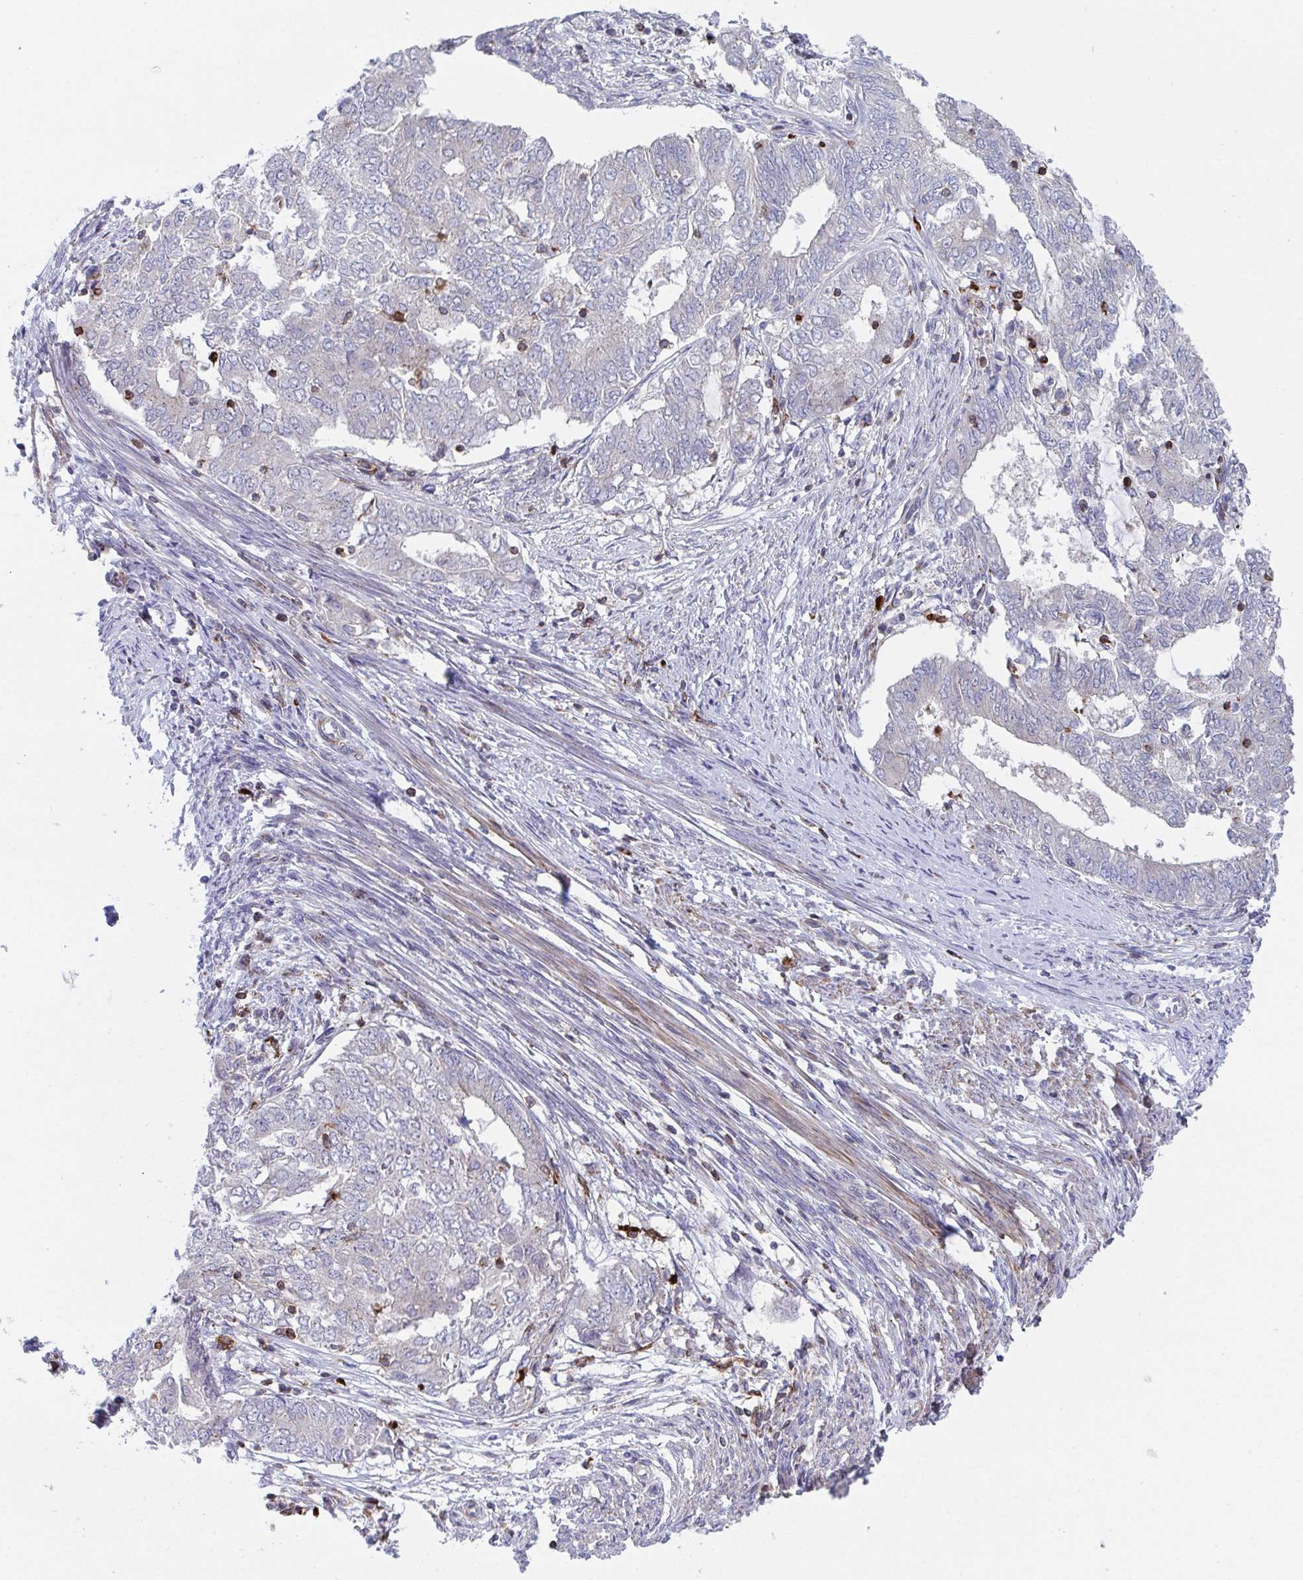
{"staining": {"intensity": "negative", "quantity": "none", "location": "none"}, "tissue": "endometrial cancer", "cell_type": "Tumor cells", "image_type": "cancer", "snomed": [{"axis": "morphology", "description": "Adenocarcinoma, NOS"}, {"axis": "topography", "description": "Endometrium"}], "caption": "This is an immunohistochemistry (IHC) image of human endometrial cancer (adenocarcinoma). There is no staining in tumor cells.", "gene": "FRMD3", "patient": {"sex": "female", "age": 62}}